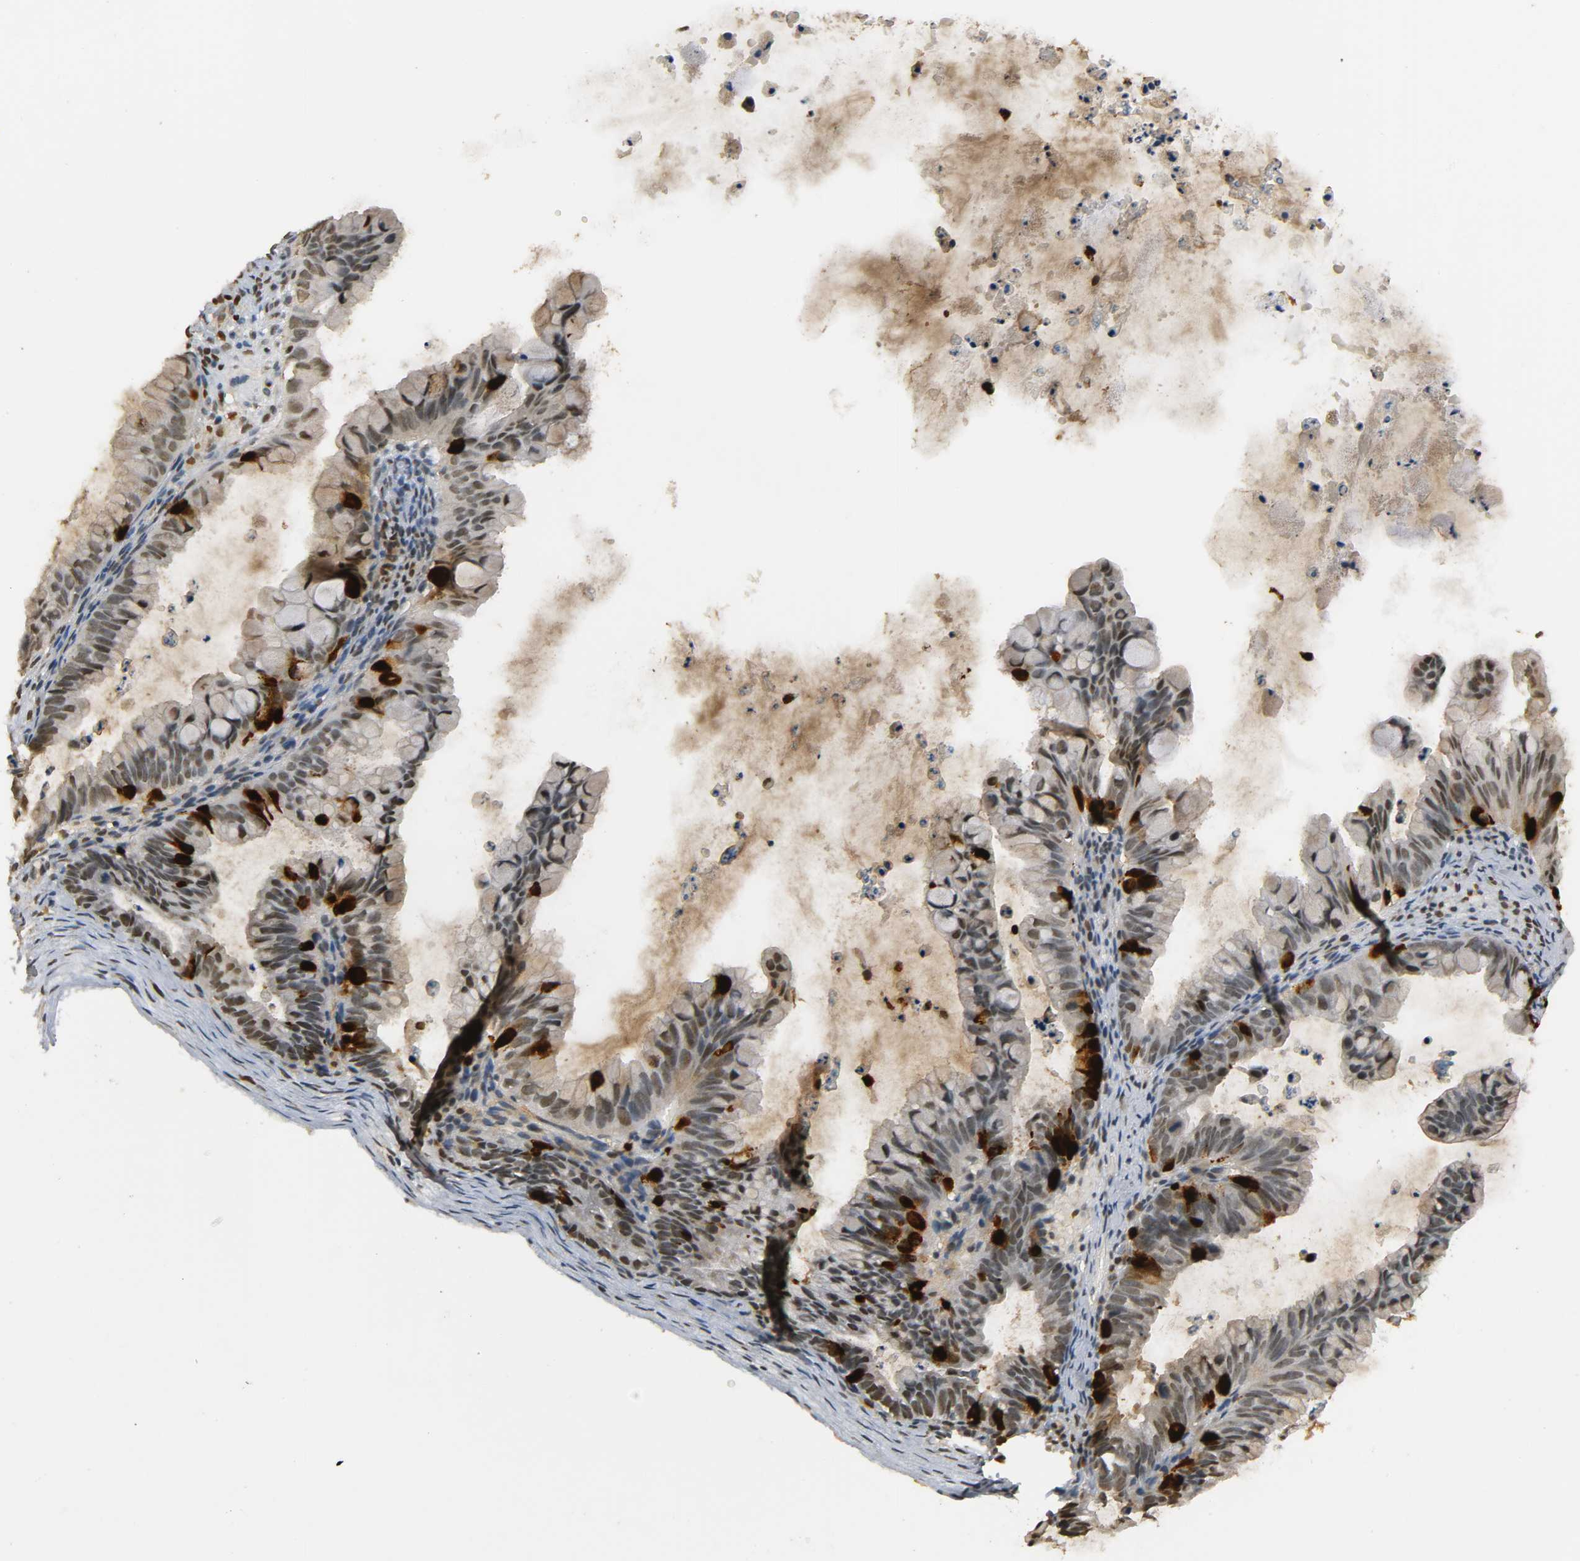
{"staining": {"intensity": "strong", "quantity": "<25%", "location": "nuclear"}, "tissue": "ovarian cancer", "cell_type": "Tumor cells", "image_type": "cancer", "snomed": [{"axis": "morphology", "description": "Cystadenocarcinoma, mucinous, NOS"}, {"axis": "topography", "description": "Ovary"}], "caption": "Ovarian cancer (mucinous cystadenocarcinoma) was stained to show a protein in brown. There is medium levels of strong nuclear expression in about <25% of tumor cells.", "gene": "ZFPM2", "patient": {"sex": "female", "age": 36}}